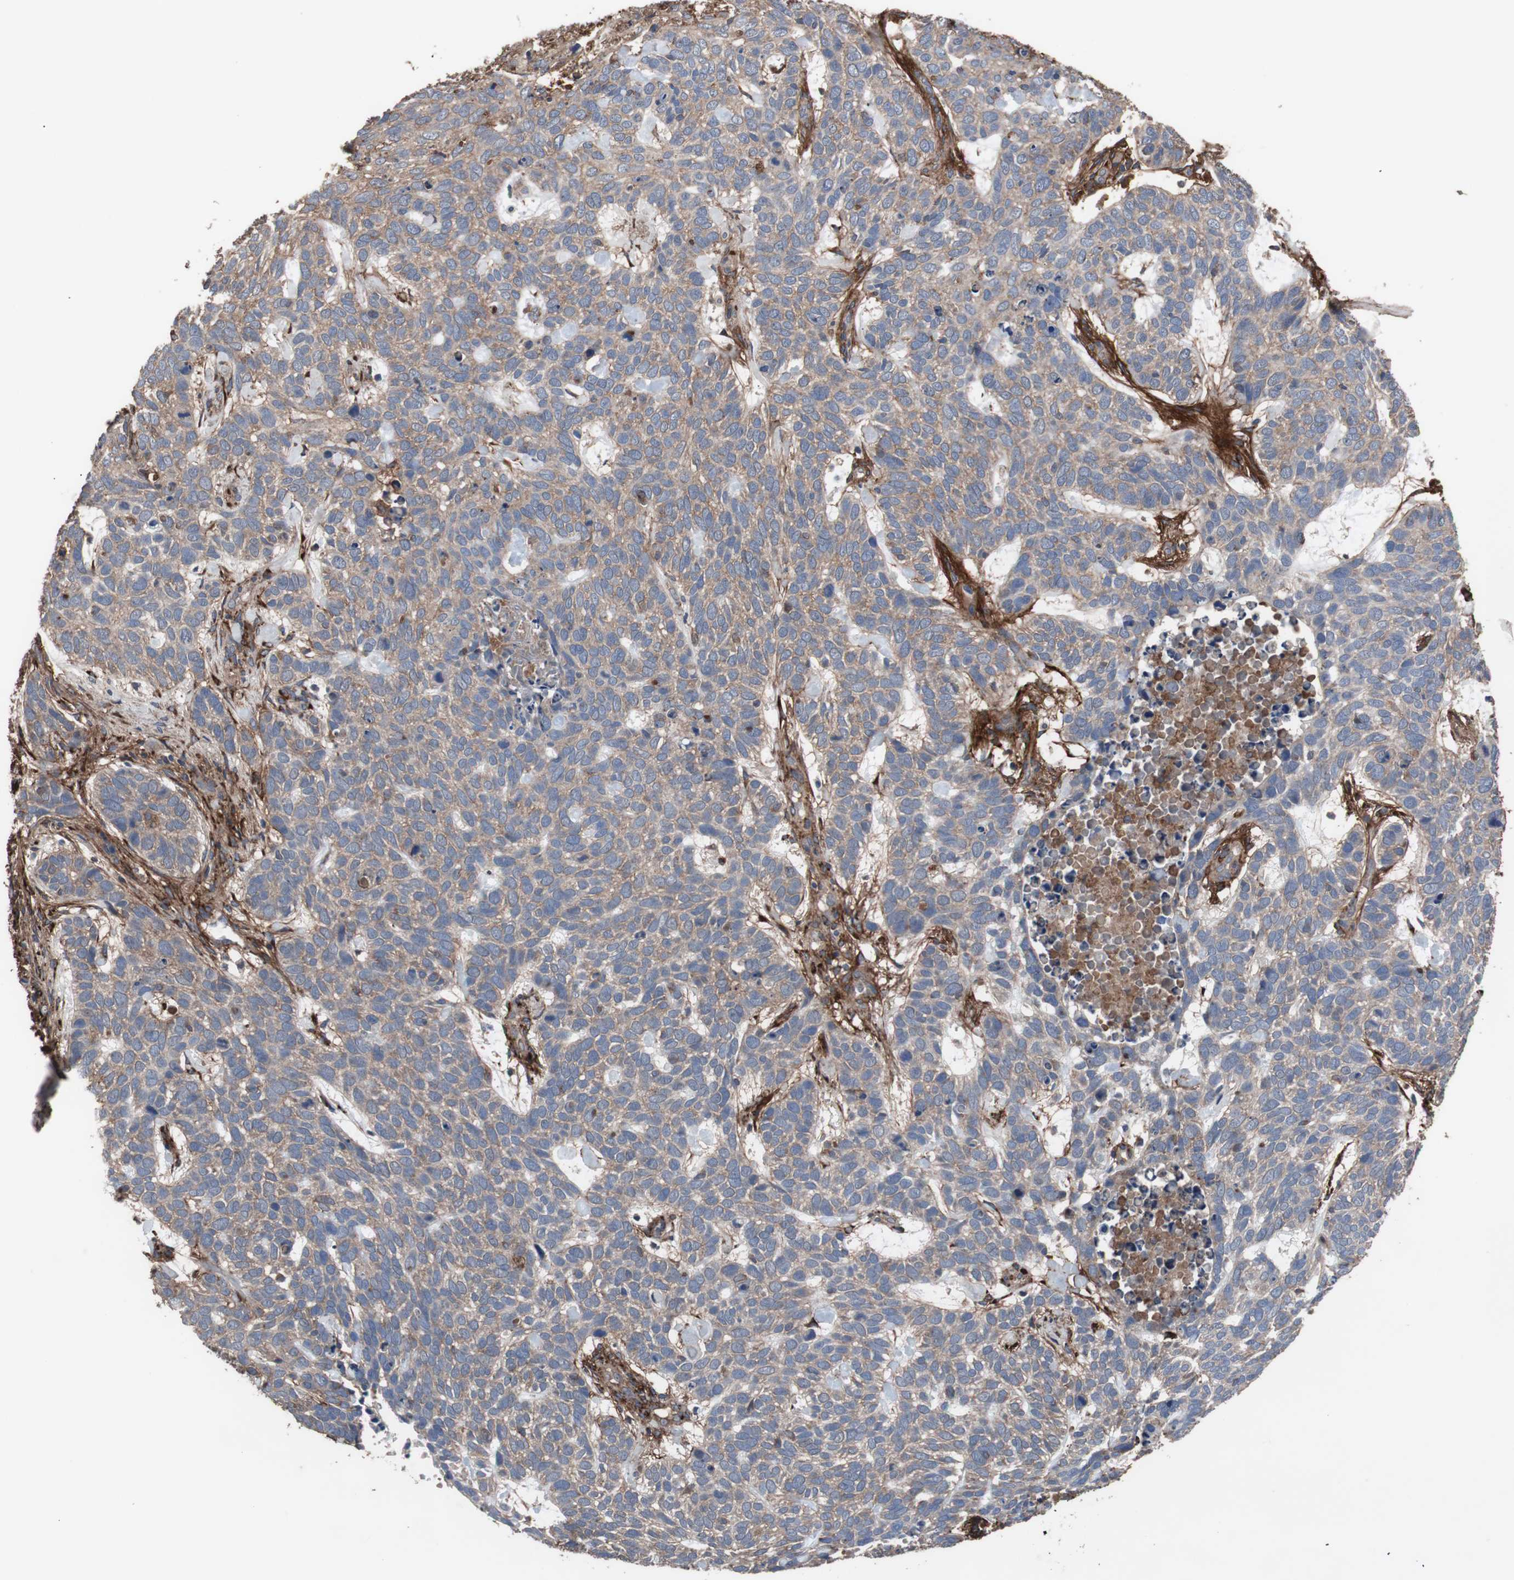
{"staining": {"intensity": "weak", "quantity": ">75%", "location": "cytoplasmic/membranous"}, "tissue": "skin cancer", "cell_type": "Tumor cells", "image_type": "cancer", "snomed": [{"axis": "morphology", "description": "Basal cell carcinoma"}, {"axis": "topography", "description": "Skin"}], "caption": "Immunohistochemical staining of basal cell carcinoma (skin) exhibits weak cytoplasmic/membranous protein positivity in about >75% of tumor cells.", "gene": "COL6A2", "patient": {"sex": "male", "age": 87}}